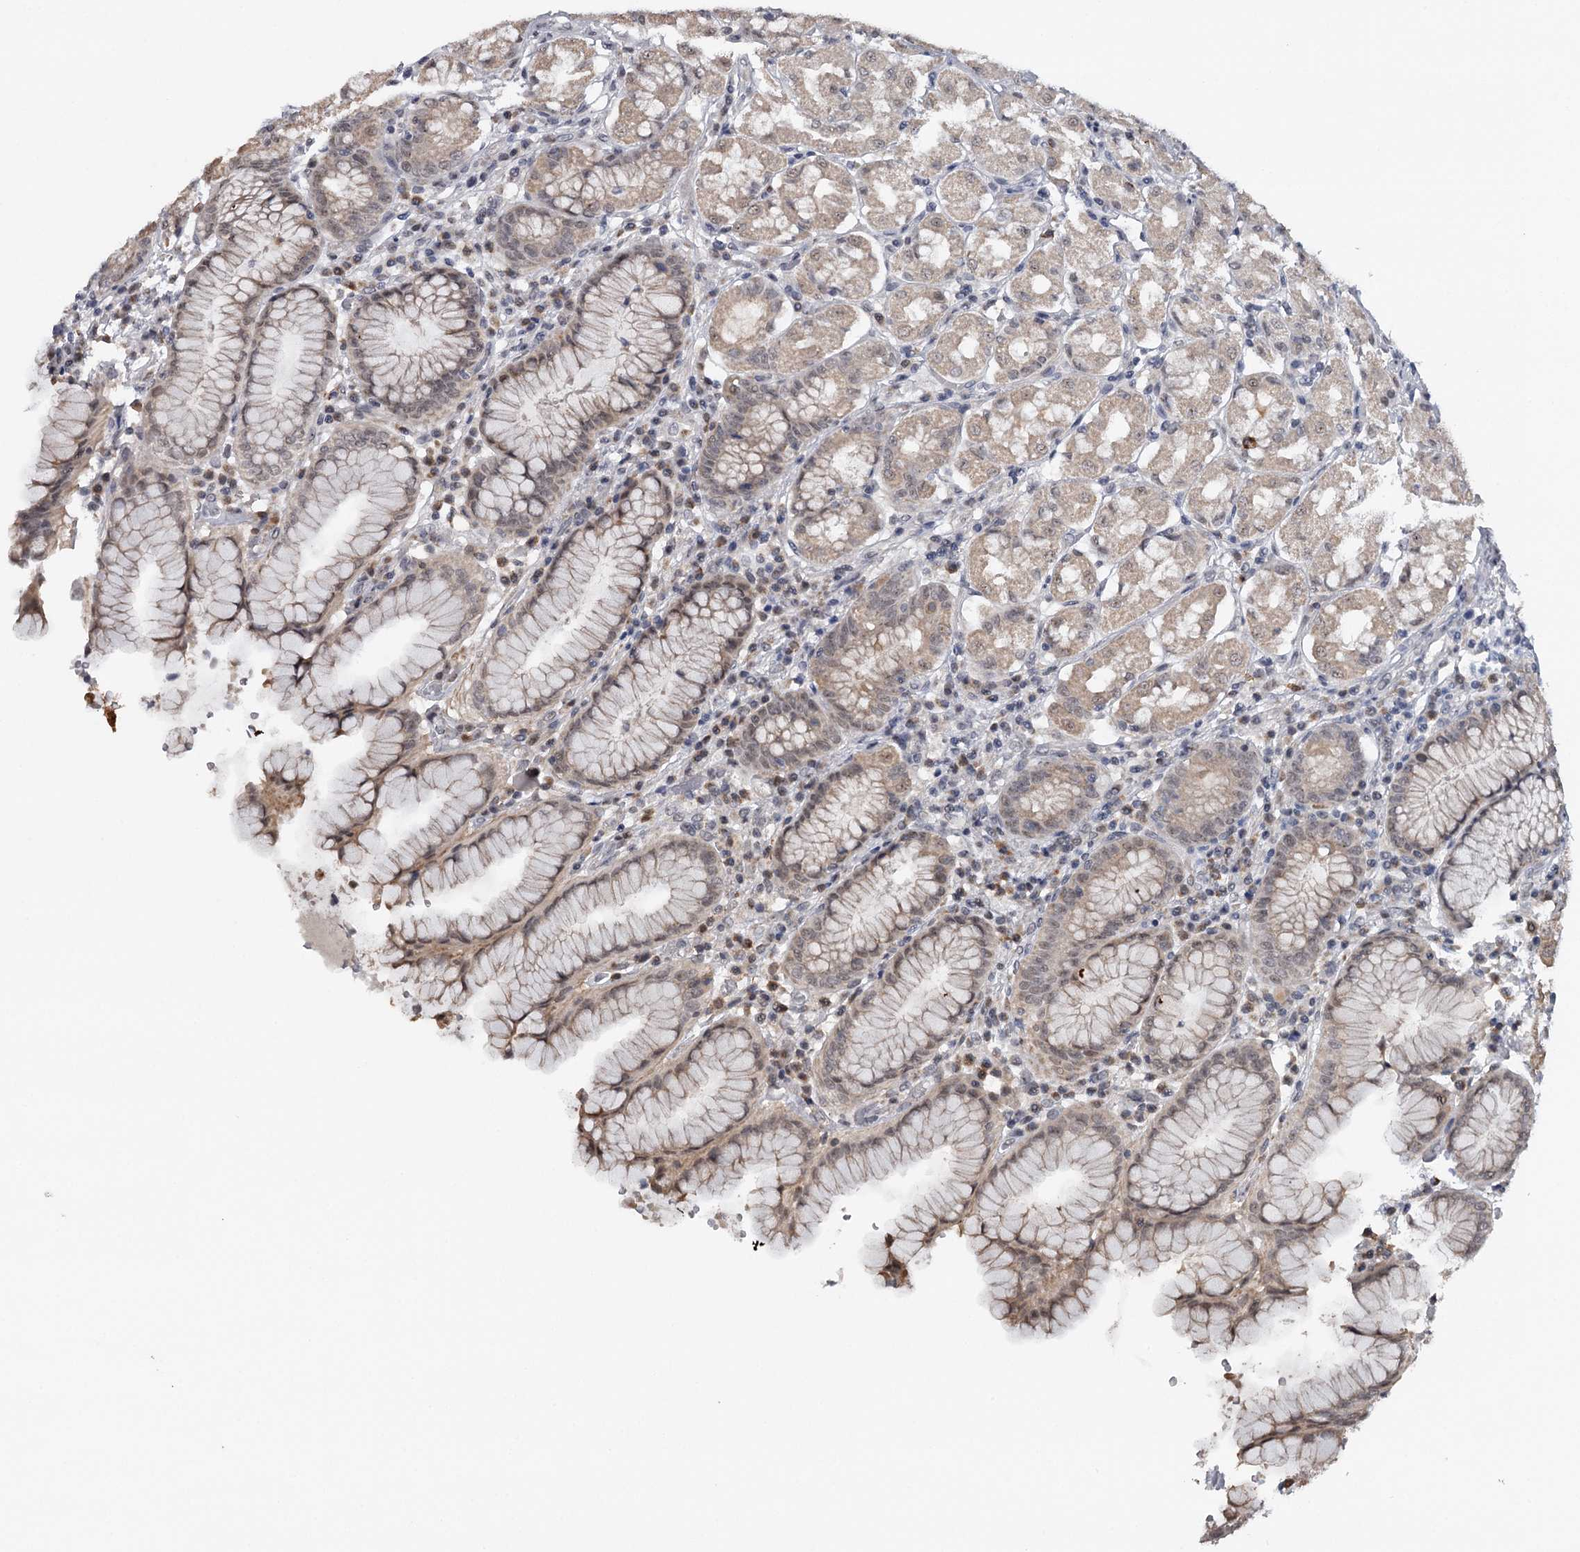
{"staining": {"intensity": "weak", "quantity": "25%-75%", "location": "cytoplasmic/membranous,nuclear"}, "tissue": "stomach", "cell_type": "Glandular cells", "image_type": "normal", "snomed": [{"axis": "morphology", "description": "Normal tissue, NOS"}, {"axis": "topography", "description": "Stomach"}, {"axis": "topography", "description": "Stomach, lower"}], "caption": "A micrograph showing weak cytoplasmic/membranous,nuclear expression in about 25%-75% of glandular cells in normal stomach, as visualized by brown immunohistochemical staining.", "gene": "GTSF1", "patient": {"sex": "female", "age": 56}}